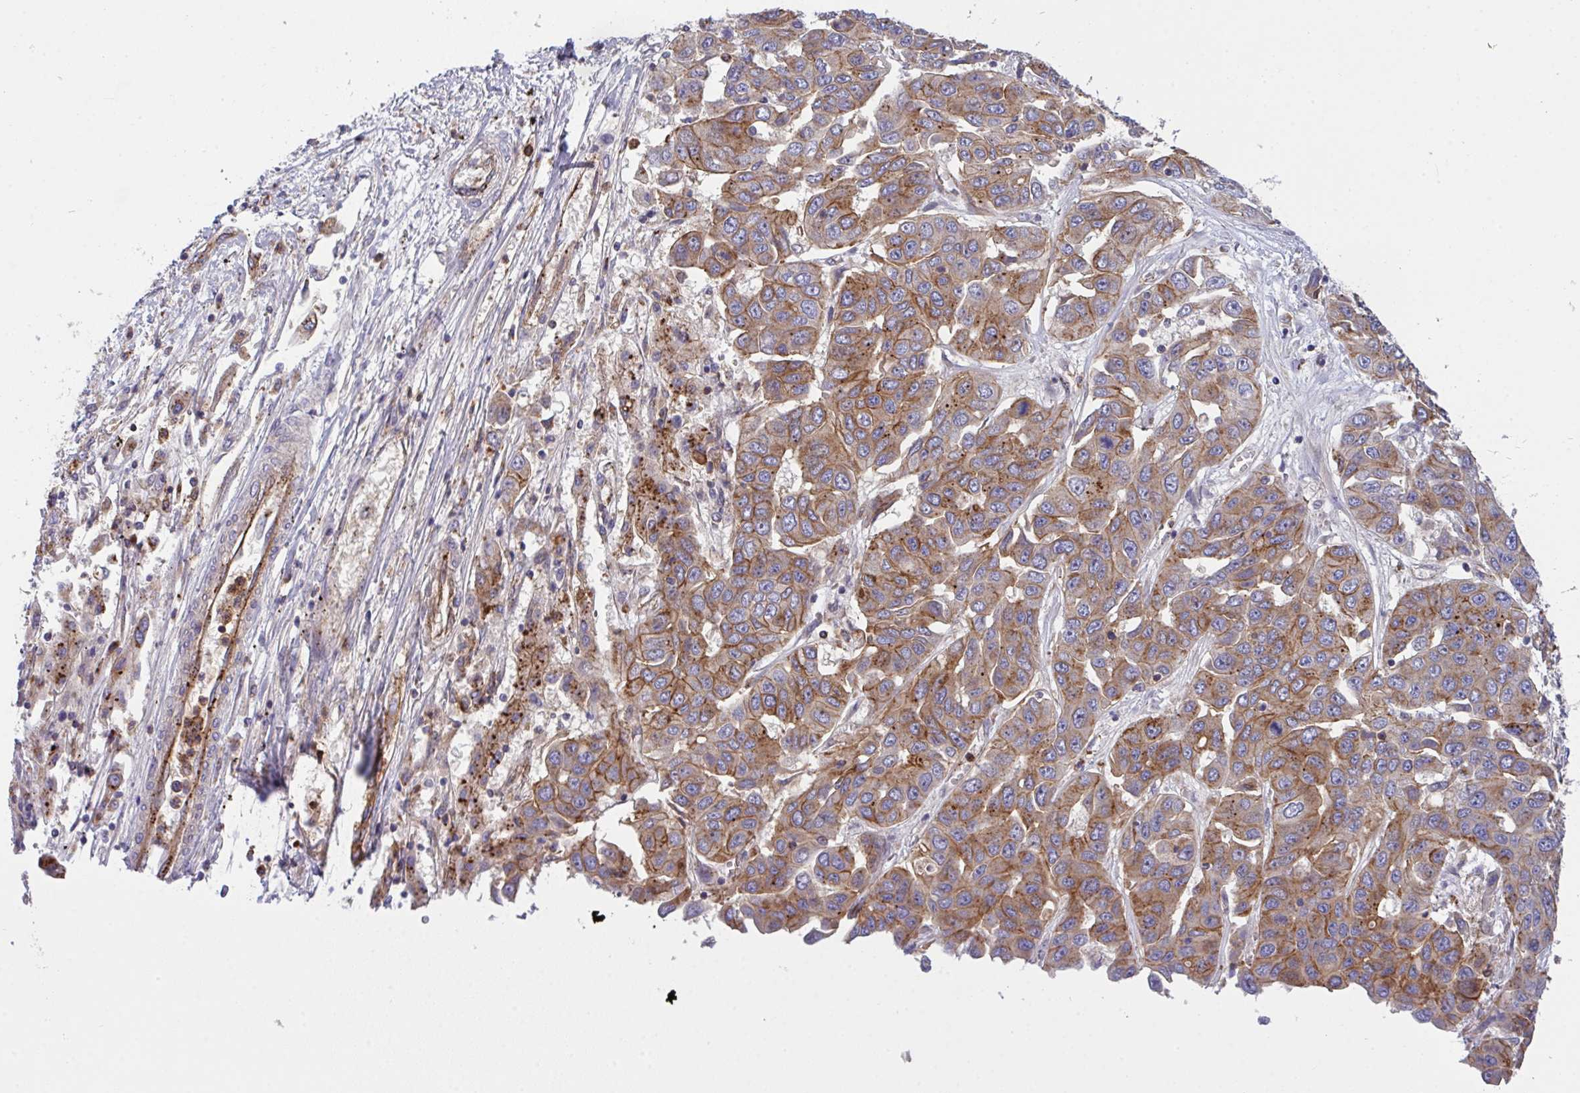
{"staining": {"intensity": "strong", "quantity": ">75%", "location": "cytoplasmic/membranous"}, "tissue": "liver cancer", "cell_type": "Tumor cells", "image_type": "cancer", "snomed": [{"axis": "morphology", "description": "Cholangiocarcinoma"}, {"axis": "topography", "description": "Liver"}], "caption": "Immunohistochemical staining of human liver cancer (cholangiocarcinoma) shows high levels of strong cytoplasmic/membranous positivity in about >75% of tumor cells.", "gene": "C4orf36", "patient": {"sex": "female", "age": 52}}